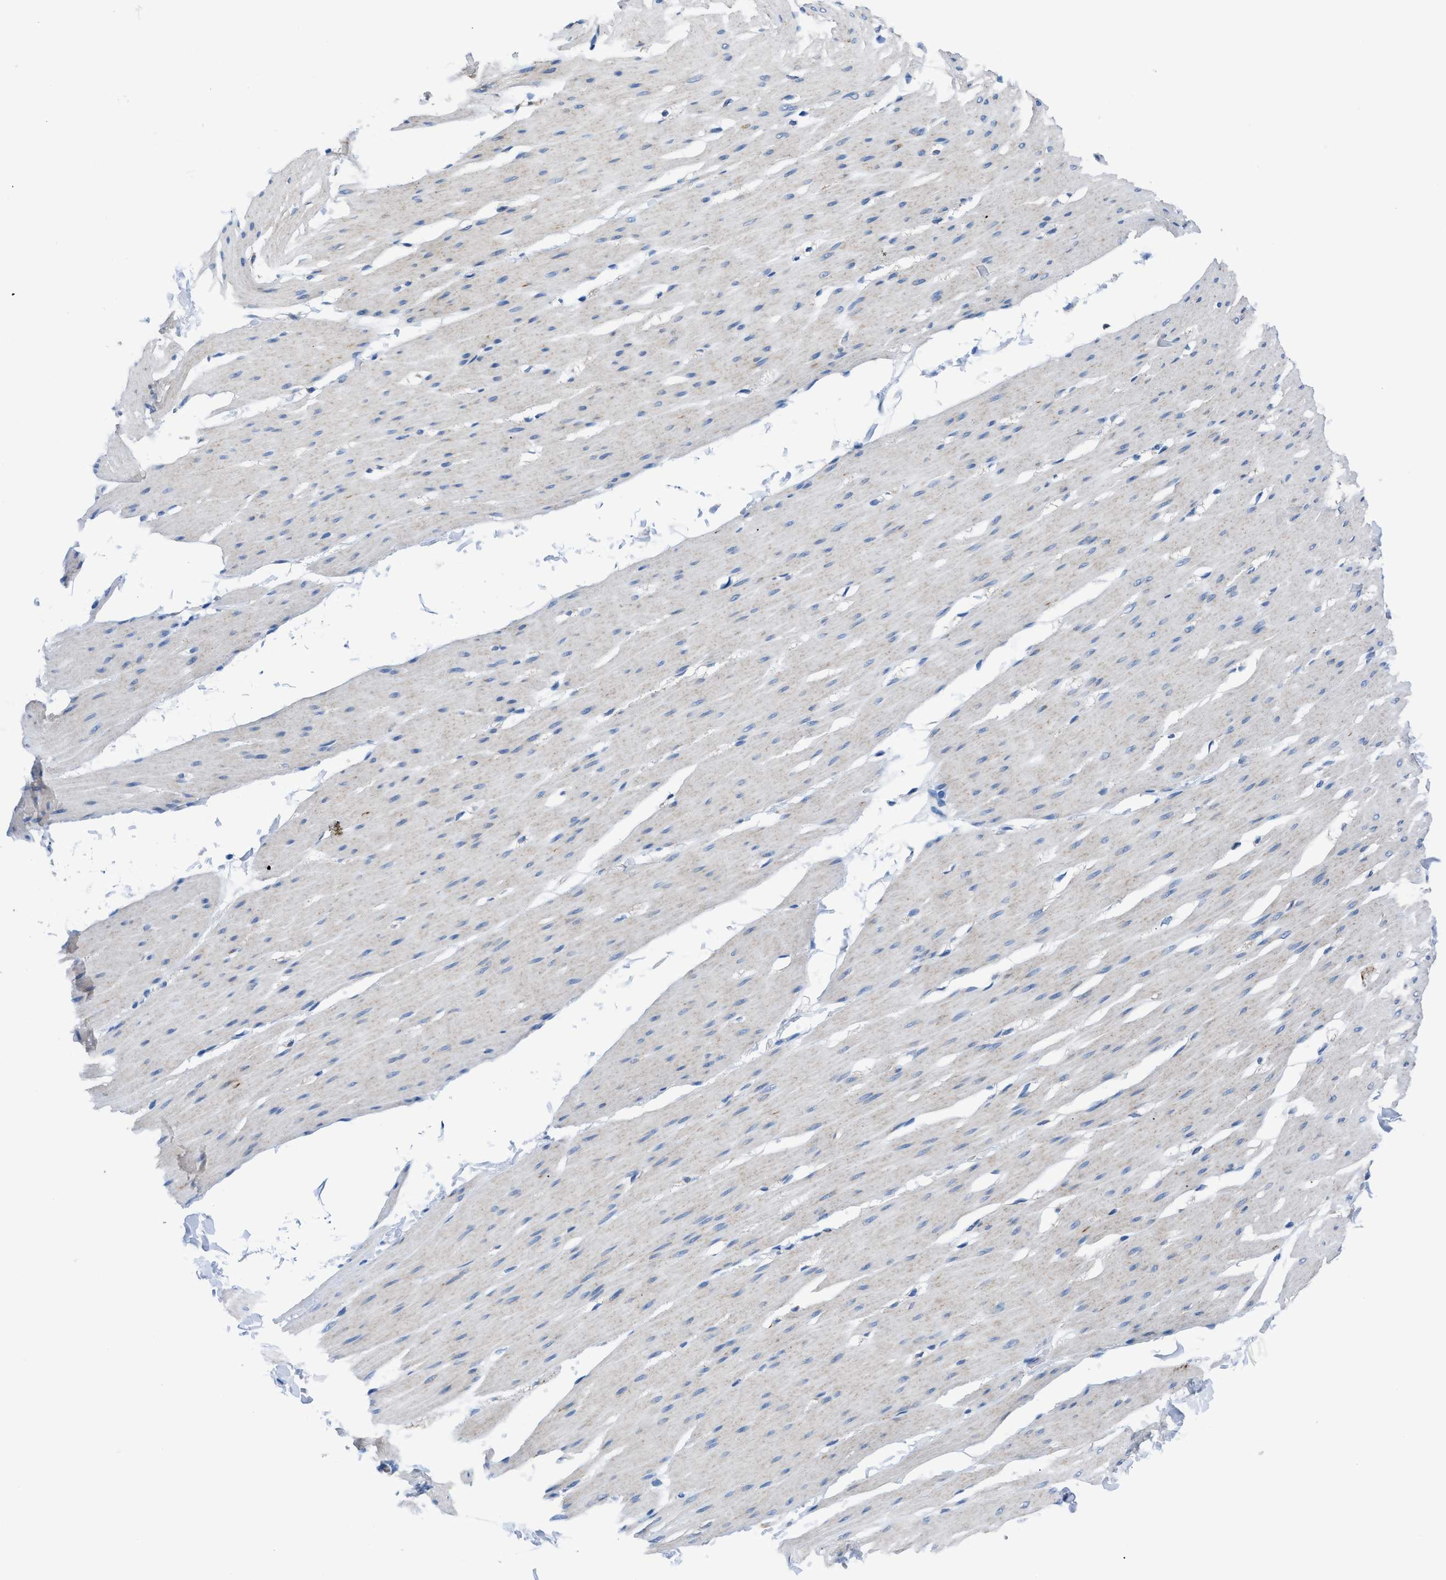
{"staining": {"intensity": "negative", "quantity": "none", "location": "none"}, "tissue": "smooth muscle", "cell_type": "Smooth muscle cells", "image_type": "normal", "snomed": [{"axis": "morphology", "description": "Normal tissue, NOS"}, {"axis": "topography", "description": "Smooth muscle"}, {"axis": "topography", "description": "Colon"}], "caption": "Immunohistochemistry (IHC) photomicrograph of normal smooth muscle stained for a protein (brown), which shows no positivity in smooth muscle cells. (DAB immunohistochemistry (IHC) with hematoxylin counter stain).", "gene": "ZDHHC3", "patient": {"sex": "male", "age": 67}}